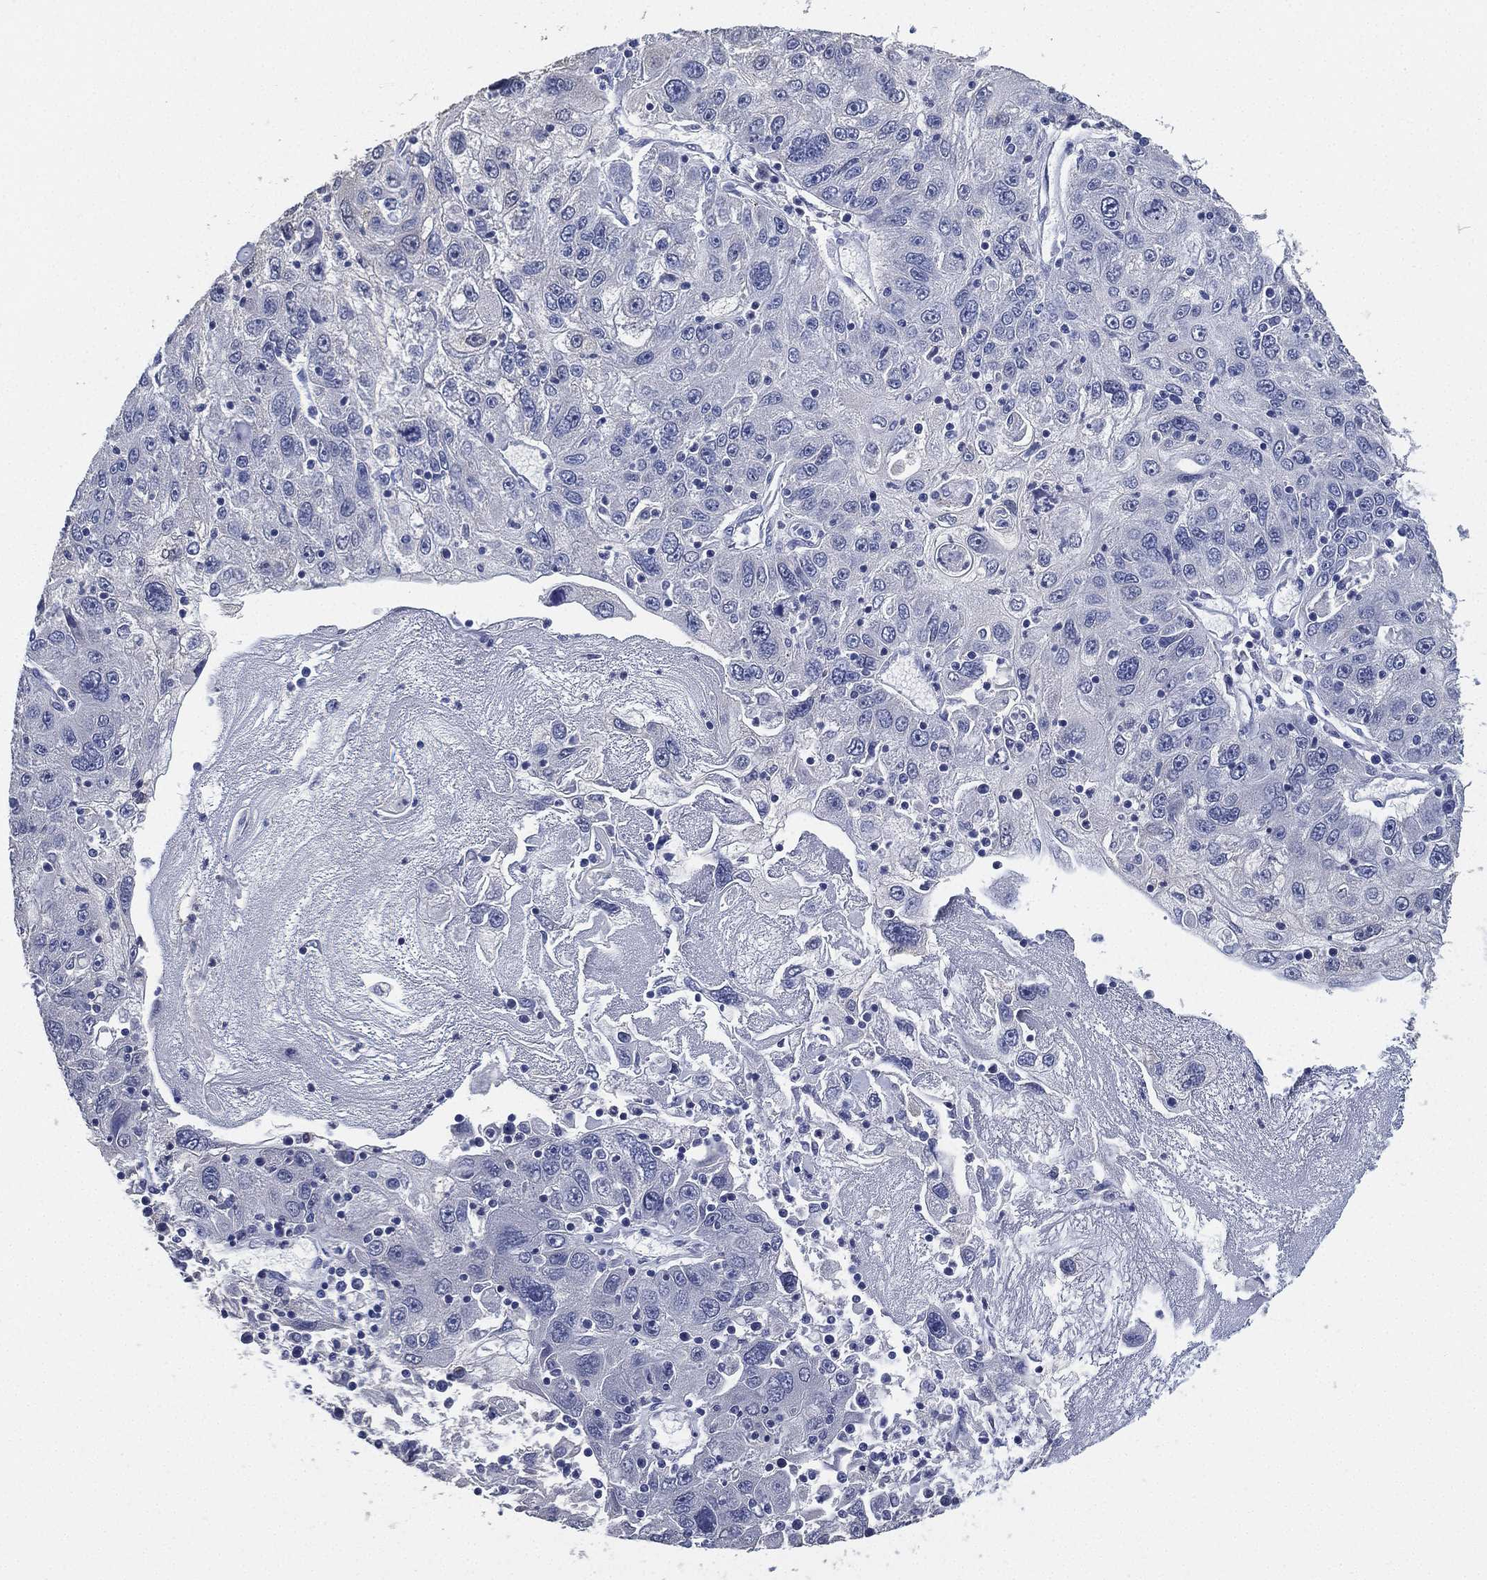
{"staining": {"intensity": "negative", "quantity": "none", "location": "none"}, "tissue": "stomach cancer", "cell_type": "Tumor cells", "image_type": "cancer", "snomed": [{"axis": "morphology", "description": "Adenocarcinoma, NOS"}, {"axis": "topography", "description": "Stomach"}], "caption": "Immunohistochemical staining of human stomach cancer (adenocarcinoma) exhibits no significant expression in tumor cells.", "gene": "IYD", "patient": {"sex": "male", "age": 56}}